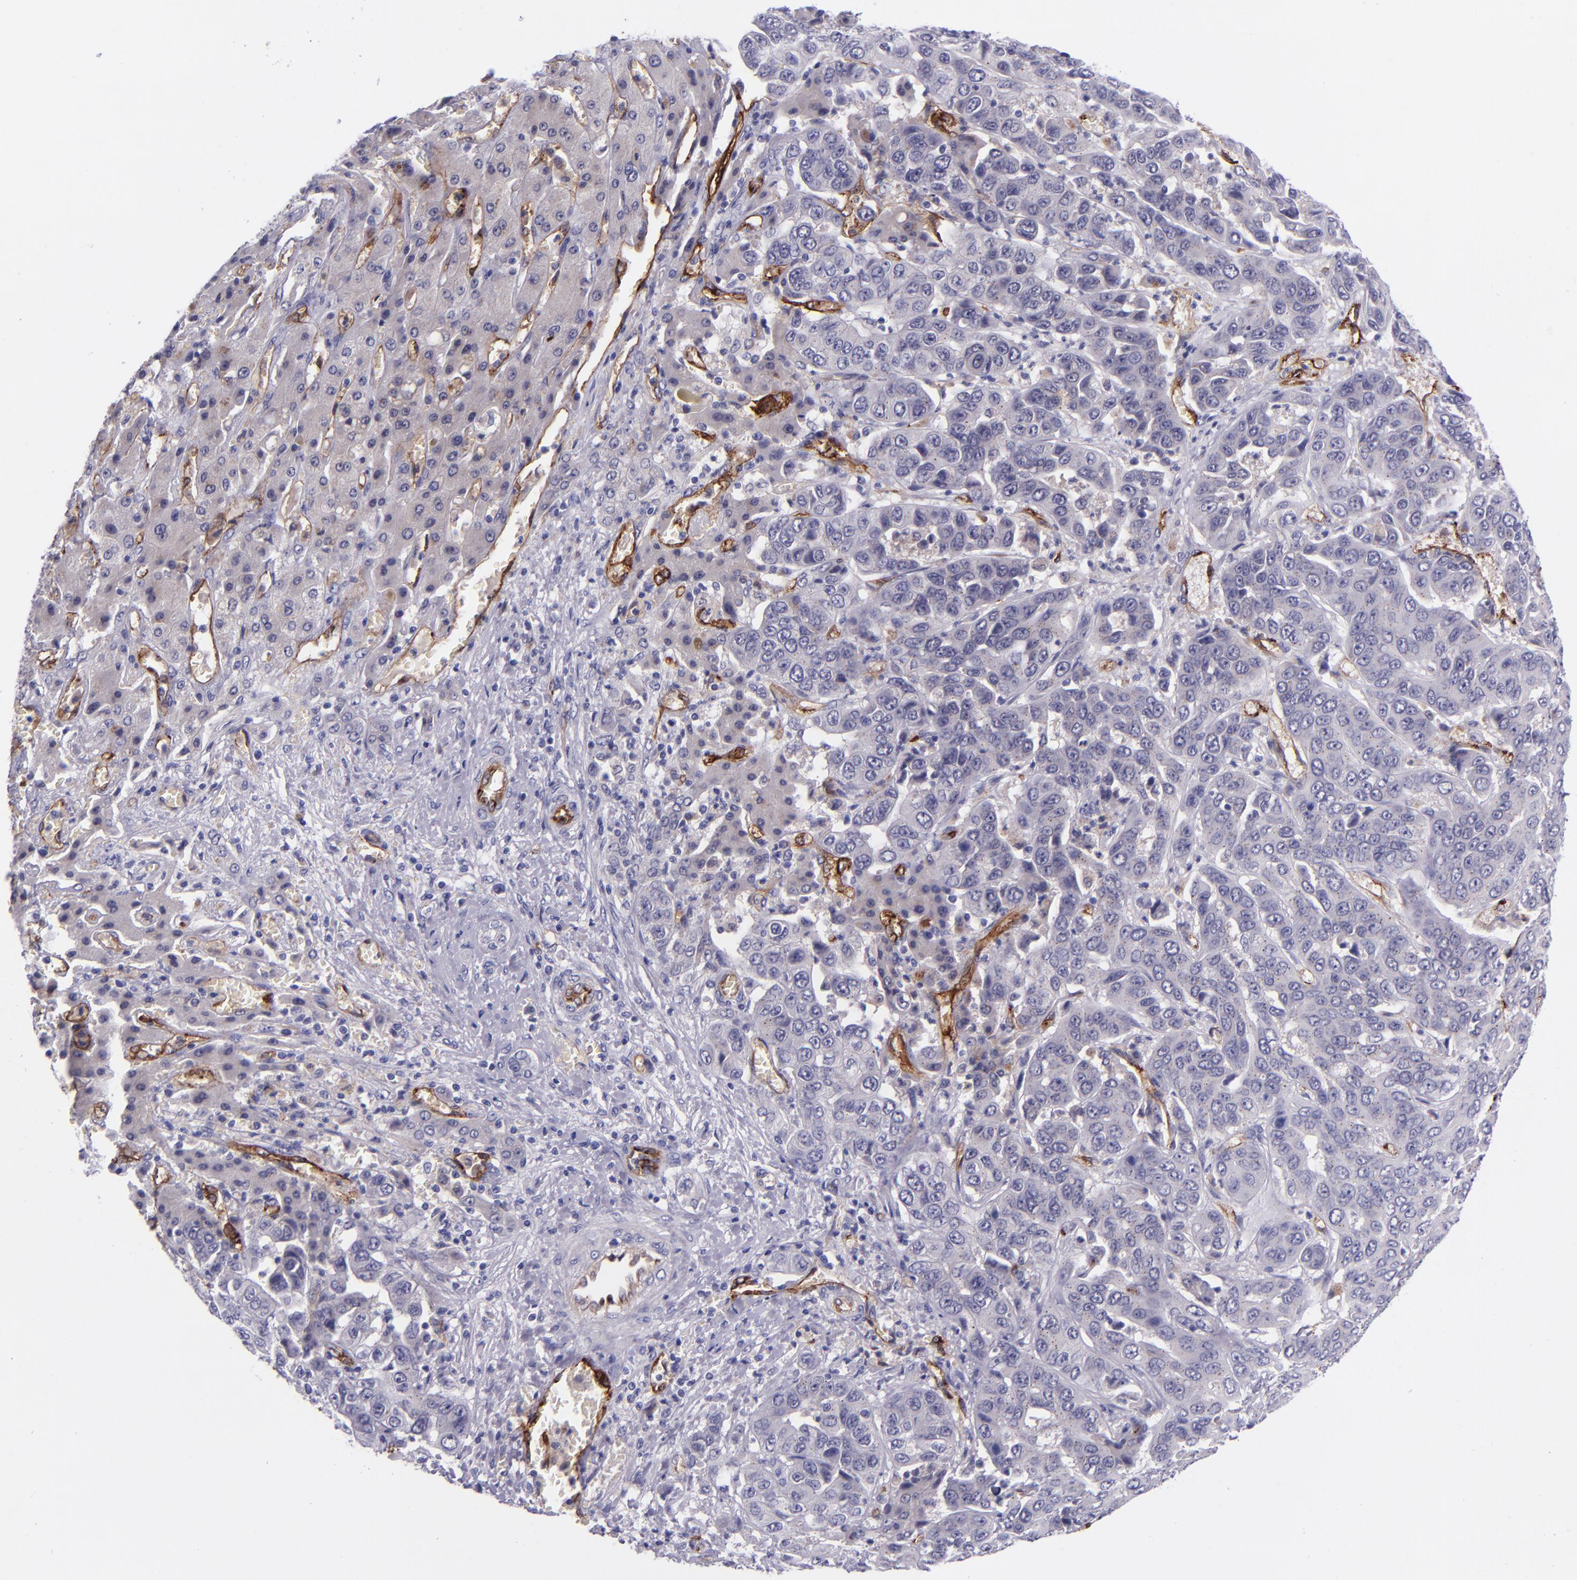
{"staining": {"intensity": "negative", "quantity": "none", "location": "none"}, "tissue": "liver cancer", "cell_type": "Tumor cells", "image_type": "cancer", "snomed": [{"axis": "morphology", "description": "Cholangiocarcinoma"}, {"axis": "topography", "description": "Liver"}], "caption": "Tumor cells are negative for protein expression in human liver cholangiocarcinoma. (IHC, brightfield microscopy, high magnification).", "gene": "NOS3", "patient": {"sex": "female", "age": 52}}